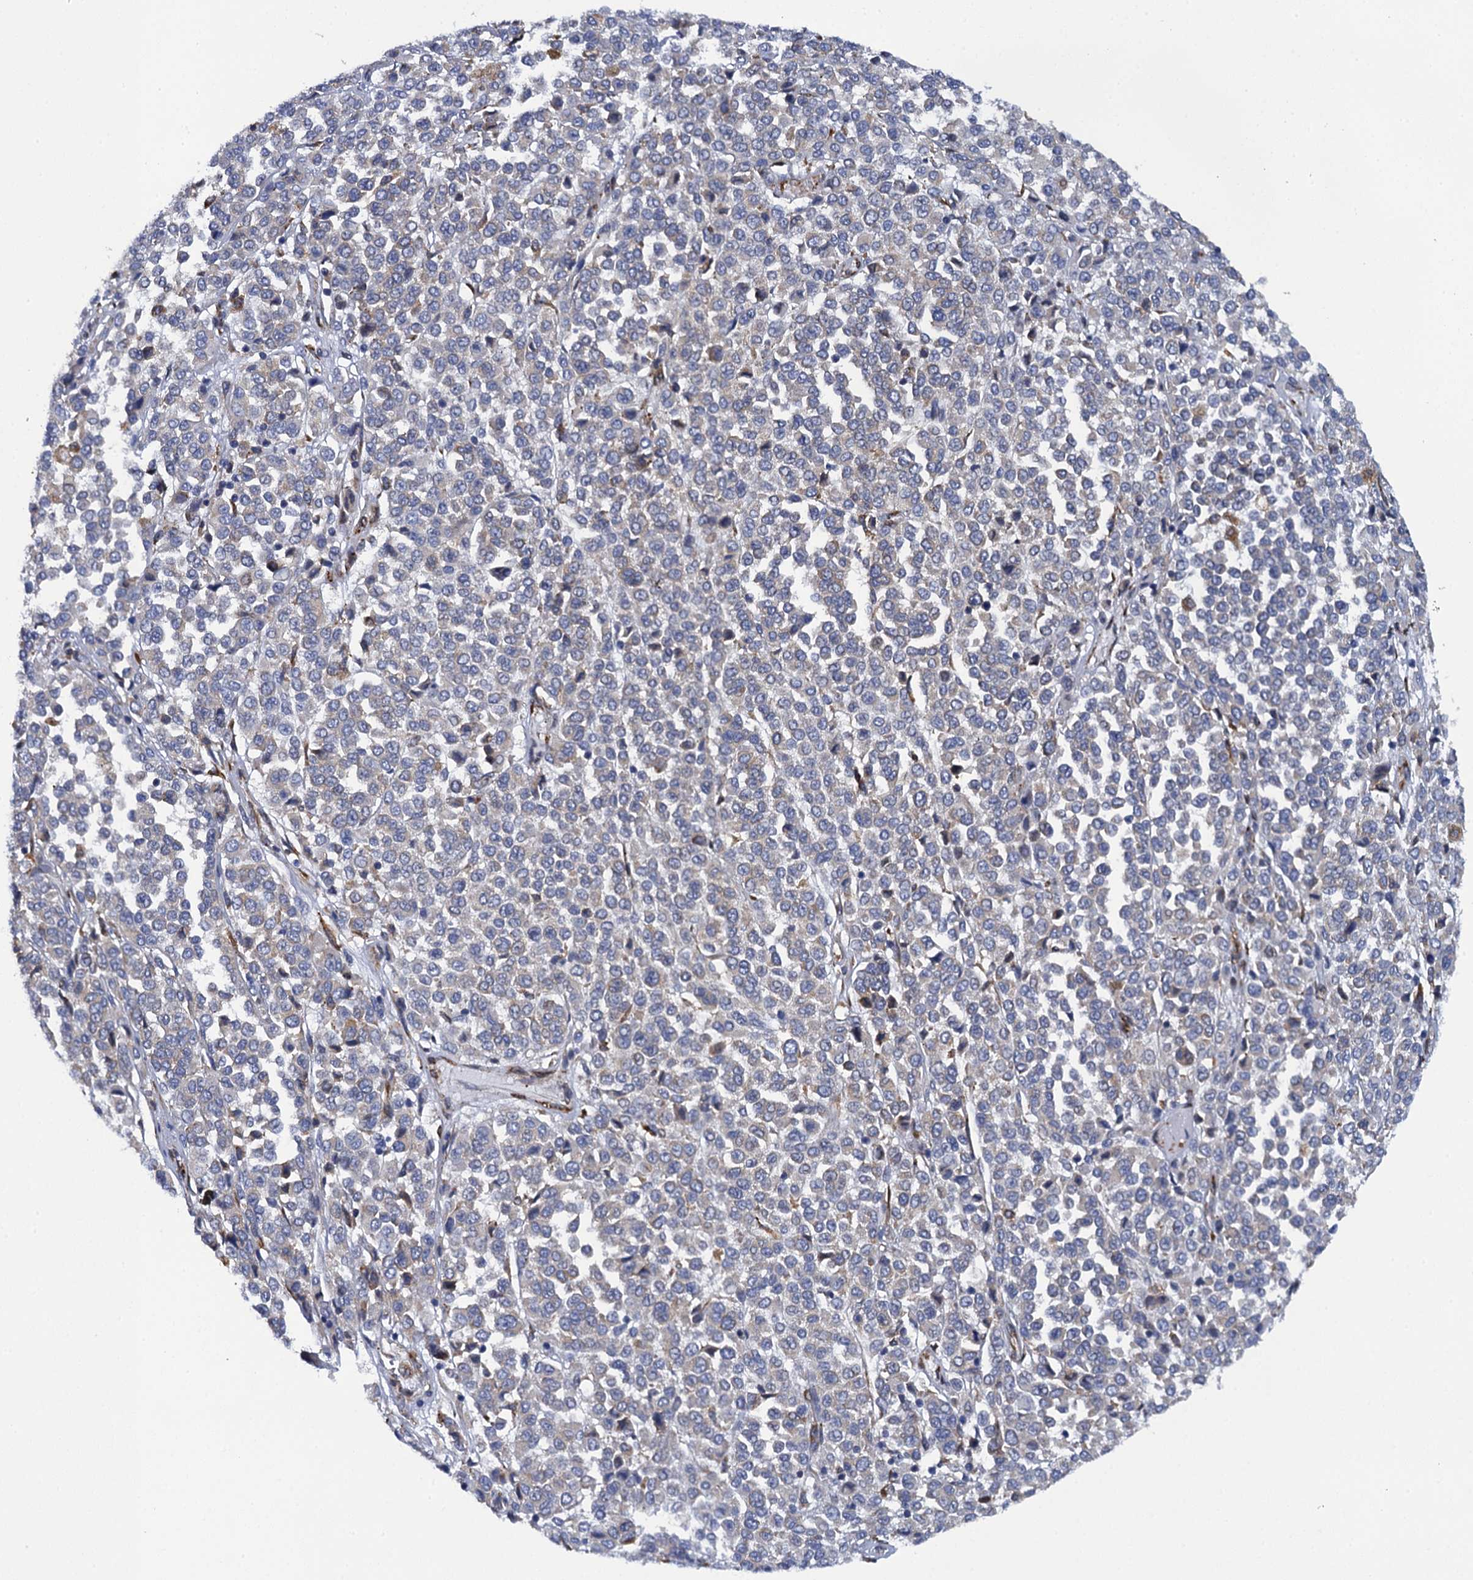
{"staining": {"intensity": "weak", "quantity": "<25%", "location": "cytoplasmic/membranous"}, "tissue": "melanoma", "cell_type": "Tumor cells", "image_type": "cancer", "snomed": [{"axis": "morphology", "description": "Malignant melanoma, Metastatic site"}, {"axis": "topography", "description": "Pancreas"}], "caption": "Human melanoma stained for a protein using IHC exhibits no expression in tumor cells.", "gene": "POGLUT3", "patient": {"sex": "female", "age": 30}}